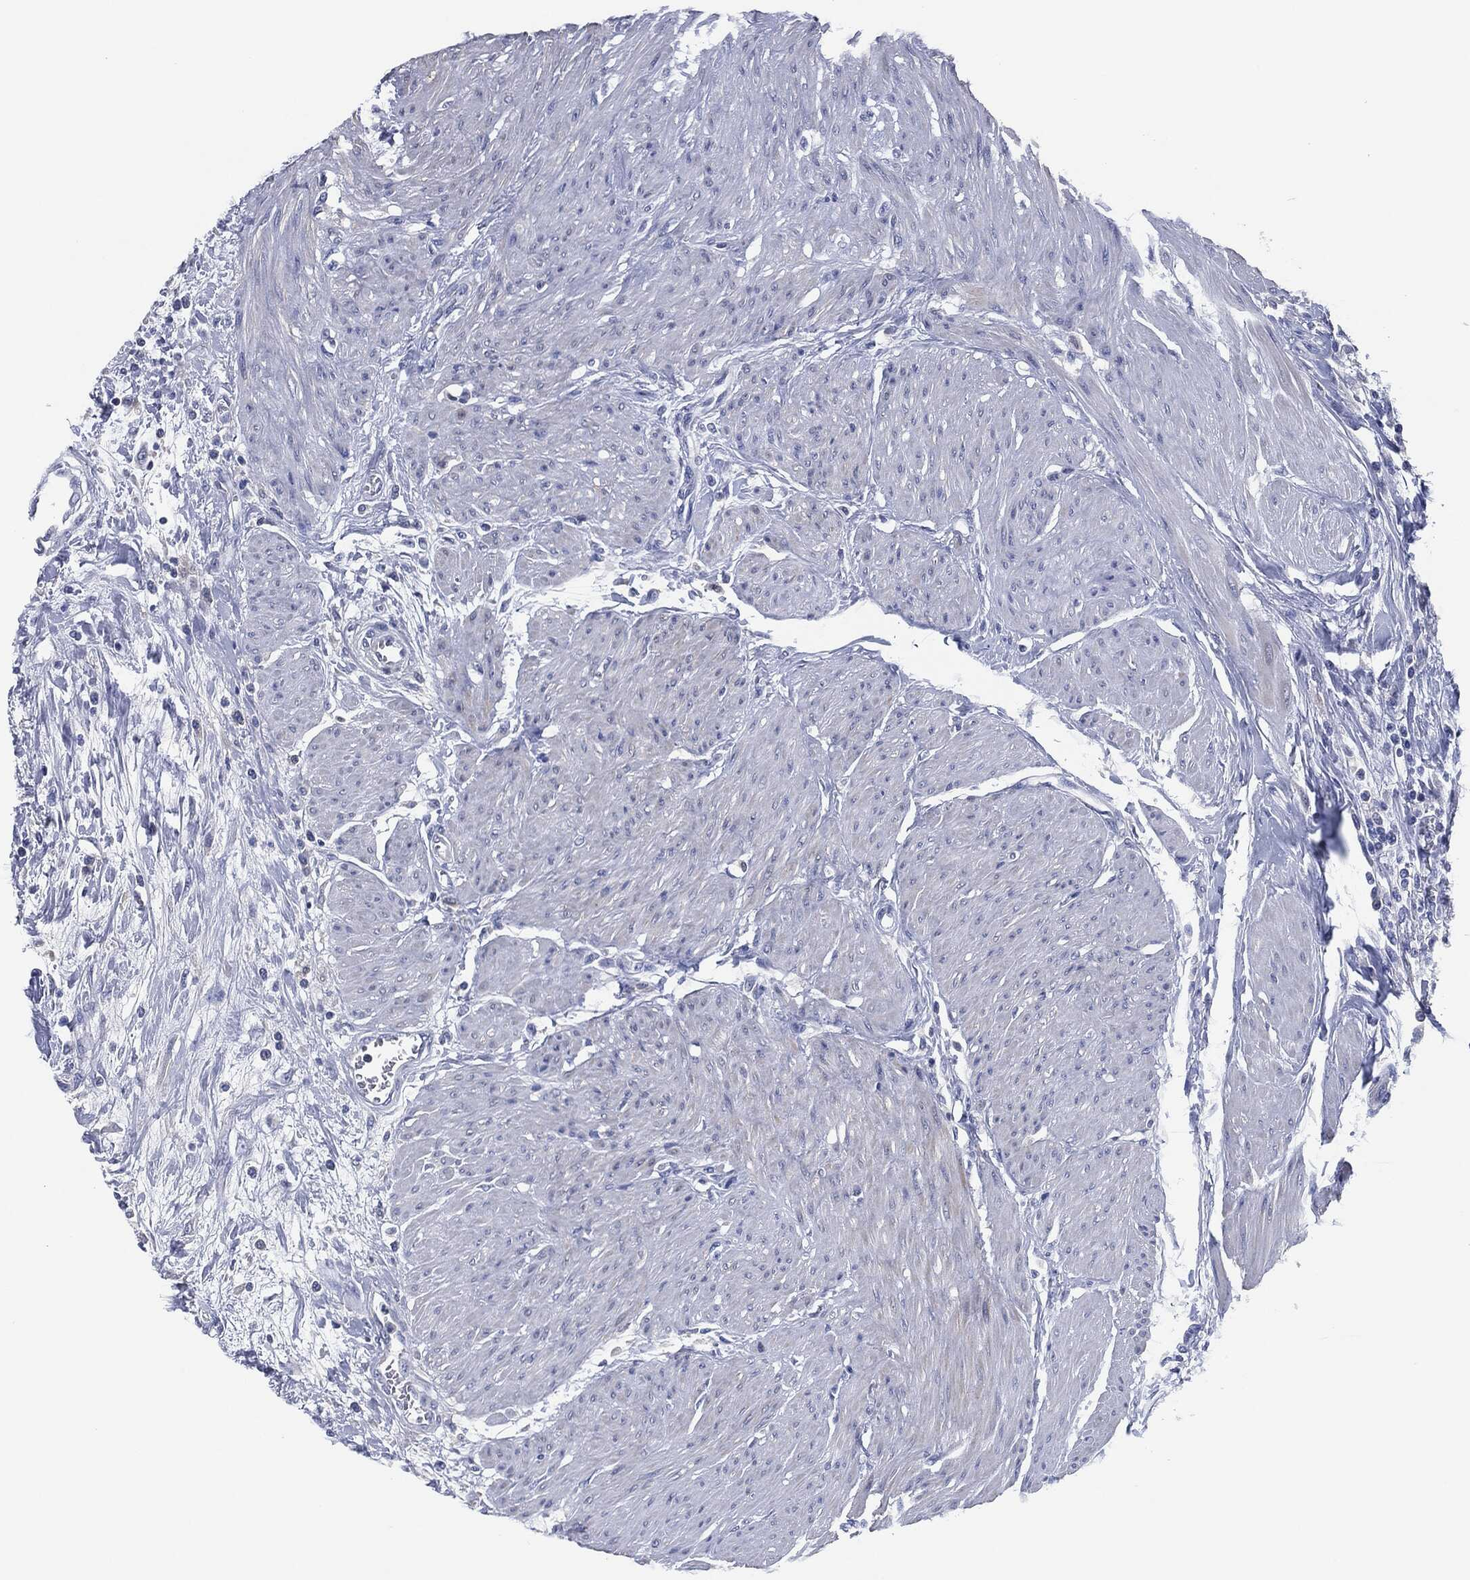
{"staining": {"intensity": "negative", "quantity": "none", "location": "none"}, "tissue": "urothelial cancer", "cell_type": "Tumor cells", "image_type": "cancer", "snomed": [{"axis": "morphology", "description": "Urothelial carcinoma, High grade"}, {"axis": "topography", "description": "Urinary bladder"}], "caption": "An immunohistochemistry photomicrograph of urothelial cancer is shown. There is no staining in tumor cells of urothelial cancer.", "gene": "IL2RG", "patient": {"sex": "male", "age": 35}}